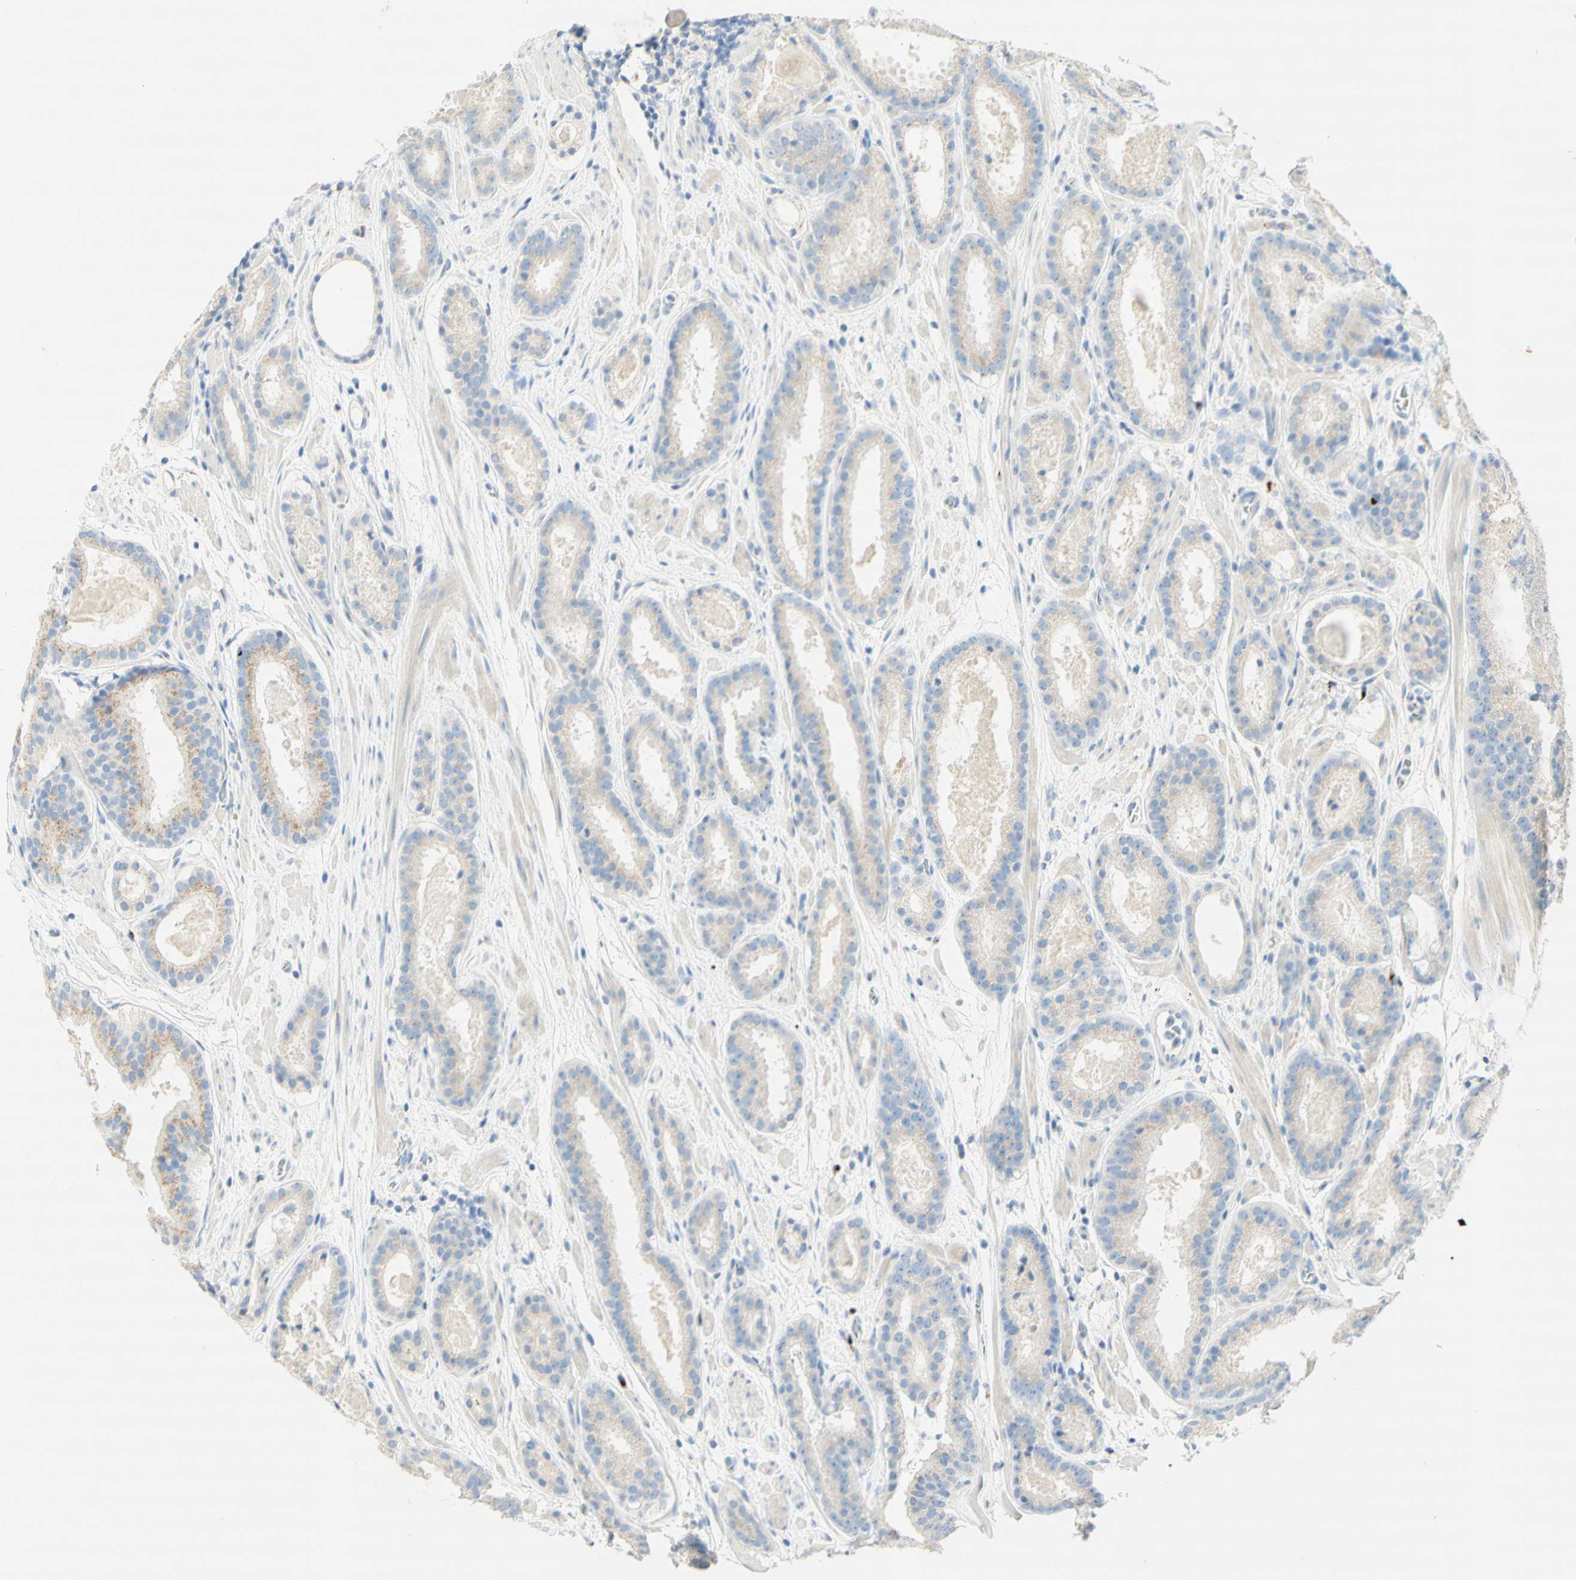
{"staining": {"intensity": "weak", "quantity": ">75%", "location": "cytoplasmic/membranous"}, "tissue": "prostate cancer", "cell_type": "Tumor cells", "image_type": "cancer", "snomed": [{"axis": "morphology", "description": "Adenocarcinoma, Low grade"}, {"axis": "topography", "description": "Prostate"}], "caption": "An image of low-grade adenocarcinoma (prostate) stained for a protein shows weak cytoplasmic/membranous brown staining in tumor cells. (Brightfield microscopy of DAB IHC at high magnification).", "gene": "MANEA", "patient": {"sex": "male", "age": 69}}